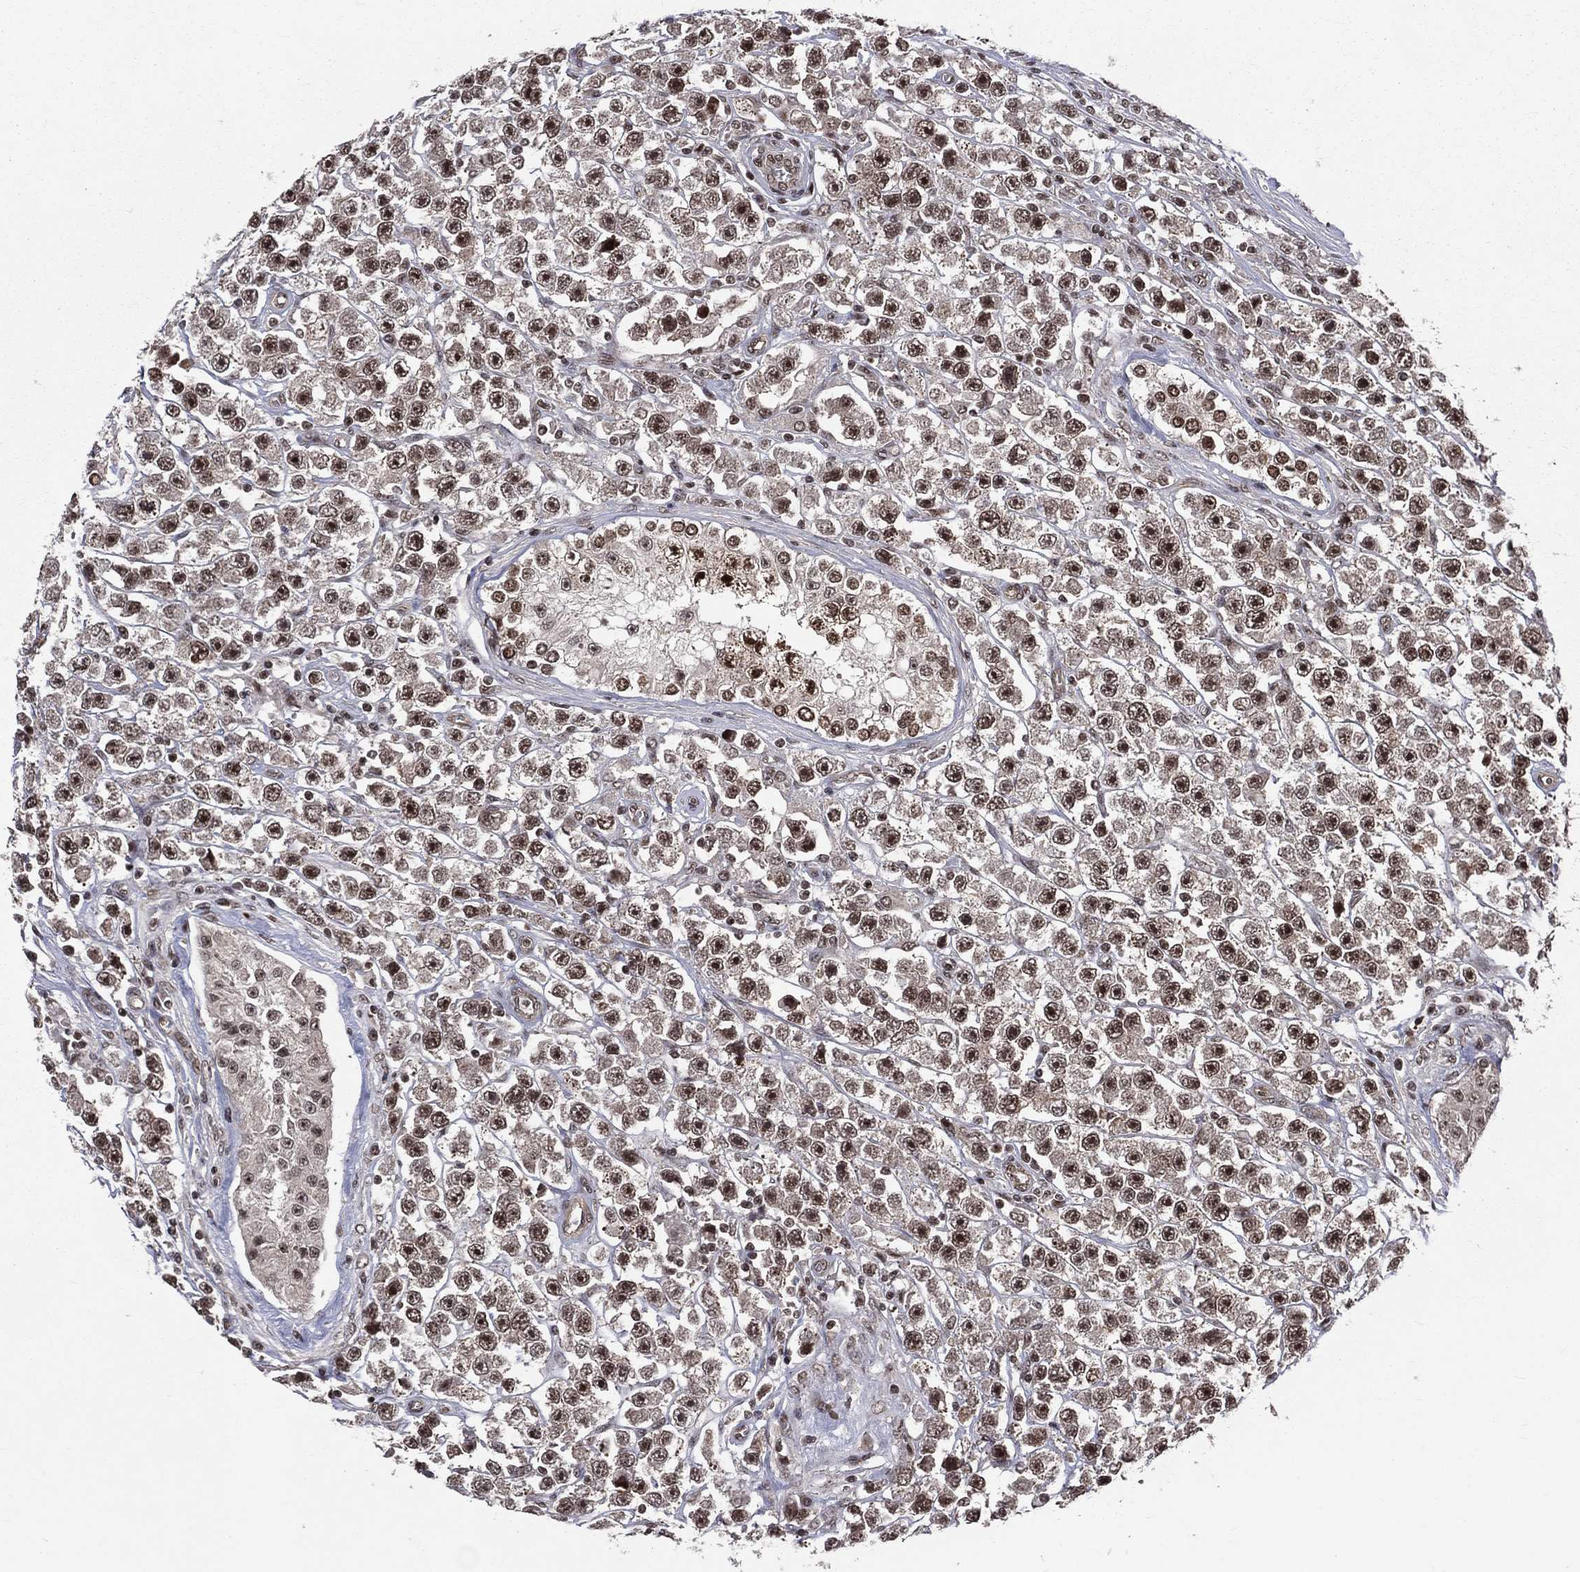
{"staining": {"intensity": "strong", "quantity": "25%-75%", "location": "nuclear"}, "tissue": "testis cancer", "cell_type": "Tumor cells", "image_type": "cancer", "snomed": [{"axis": "morphology", "description": "Seminoma, NOS"}, {"axis": "topography", "description": "Testis"}], "caption": "There is high levels of strong nuclear staining in tumor cells of testis seminoma, as demonstrated by immunohistochemical staining (brown color).", "gene": "SMC3", "patient": {"sex": "male", "age": 45}}